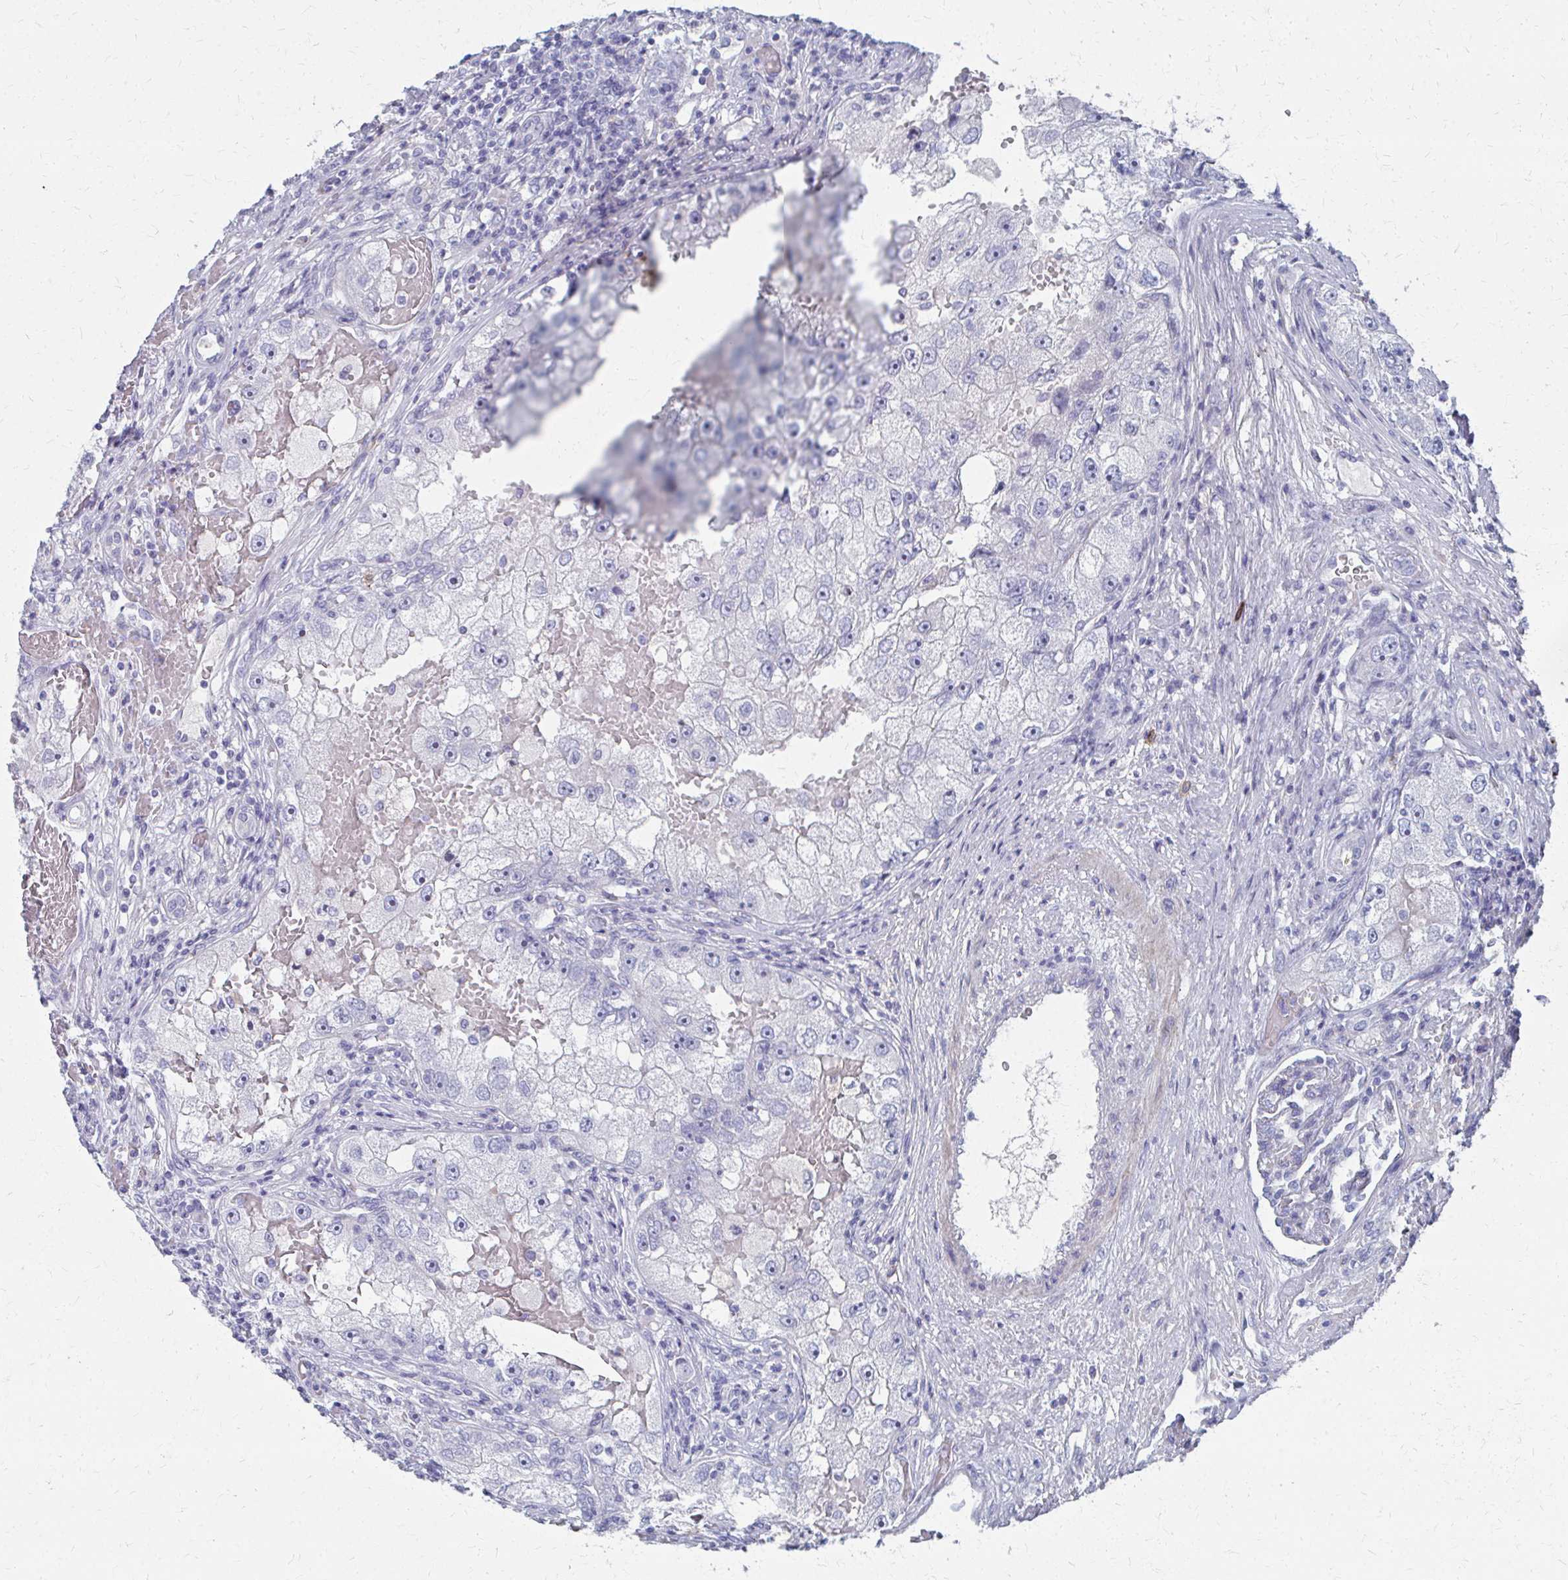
{"staining": {"intensity": "negative", "quantity": "none", "location": "none"}, "tissue": "renal cancer", "cell_type": "Tumor cells", "image_type": "cancer", "snomed": [{"axis": "morphology", "description": "Adenocarcinoma, NOS"}, {"axis": "topography", "description": "Kidney"}], "caption": "The photomicrograph reveals no significant staining in tumor cells of renal cancer. (Brightfield microscopy of DAB immunohistochemistry (IHC) at high magnification).", "gene": "MS4A2", "patient": {"sex": "male", "age": 63}}